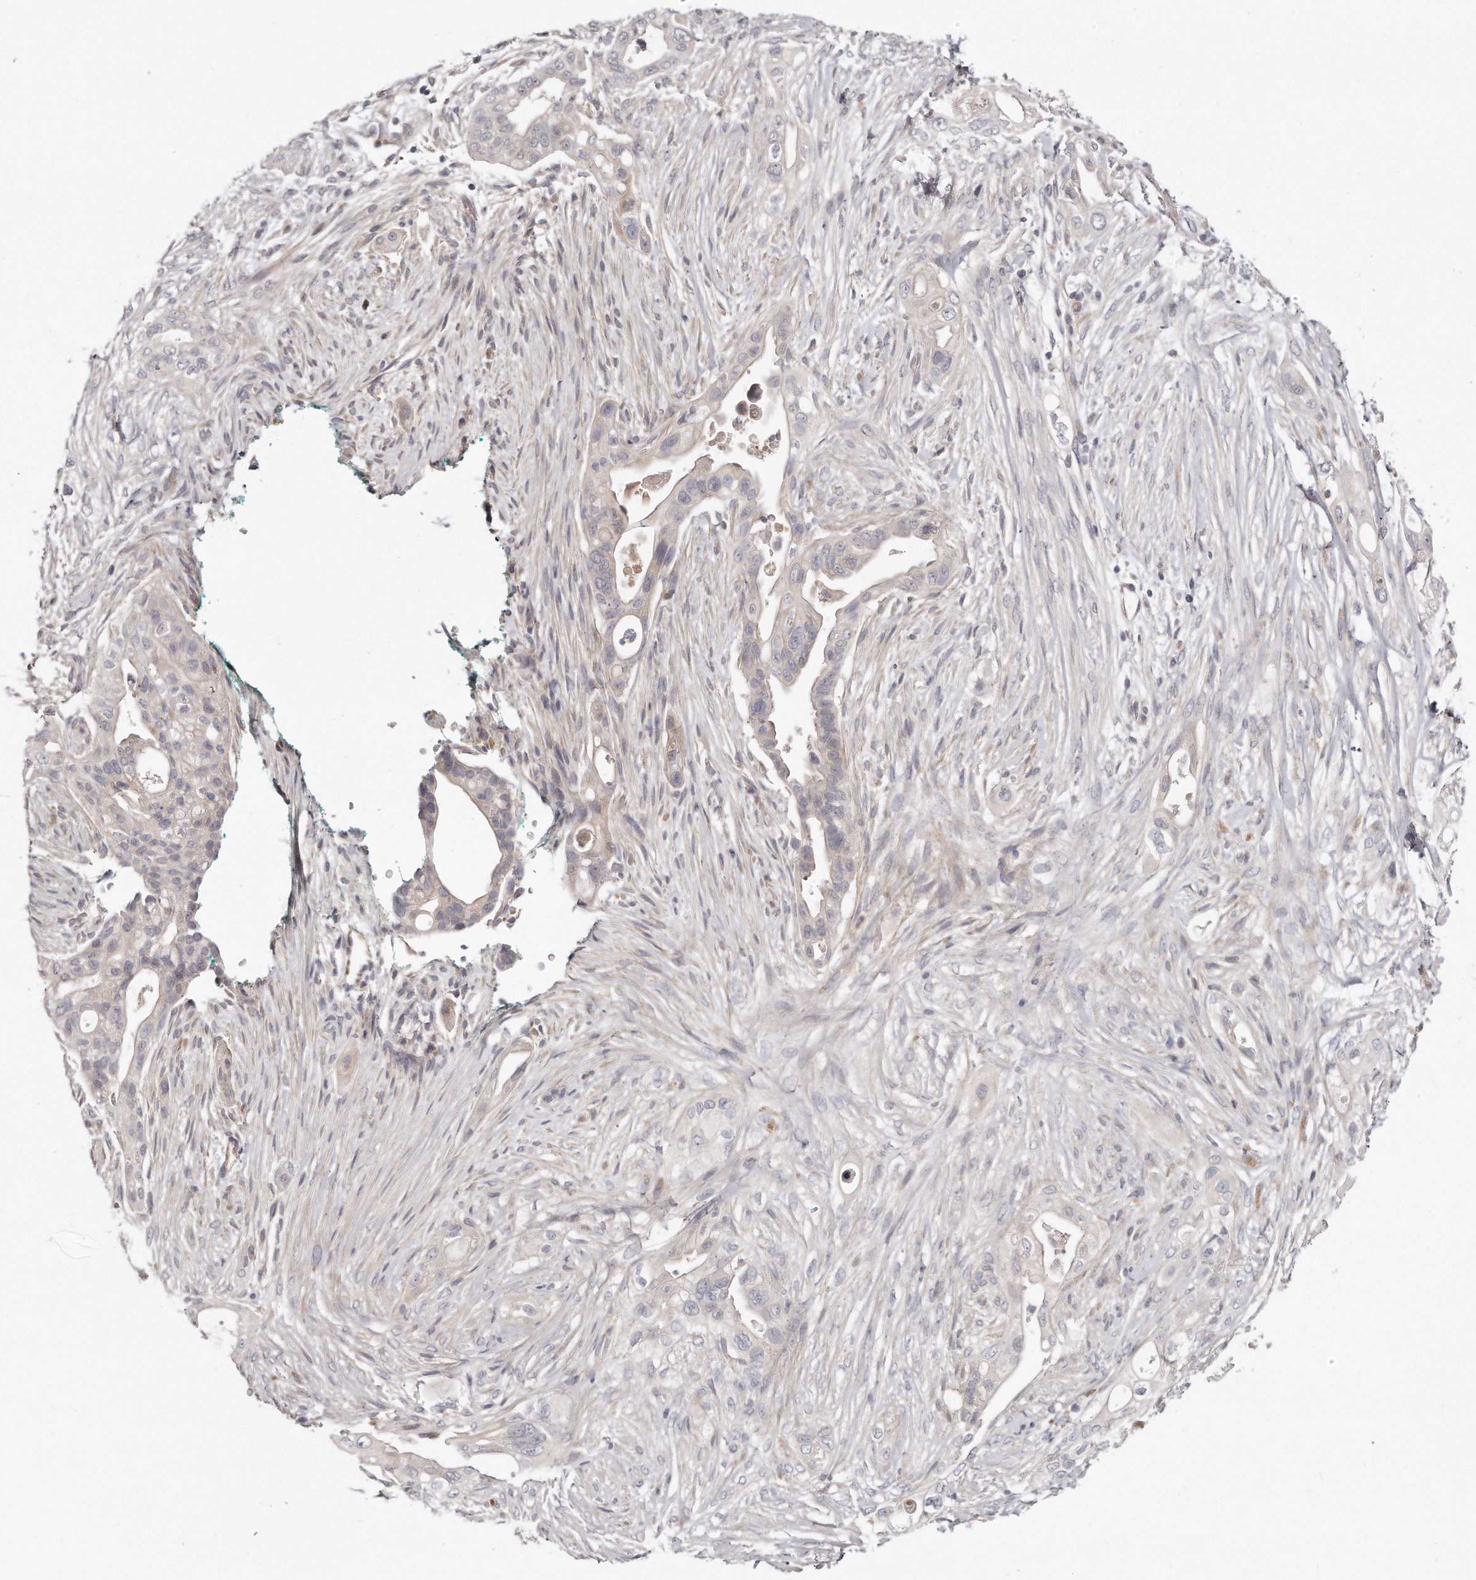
{"staining": {"intensity": "negative", "quantity": "none", "location": "none"}, "tissue": "pancreatic cancer", "cell_type": "Tumor cells", "image_type": "cancer", "snomed": [{"axis": "morphology", "description": "Adenocarcinoma, NOS"}, {"axis": "topography", "description": "Pancreas"}], "caption": "Tumor cells show no significant protein positivity in pancreatic cancer (adenocarcinoma). (Immunohistochemistry (ihc), brightfield microscopy, high magnification).", "gene": "TTLL4", "patient": {"sex": "male", "age": 53}}